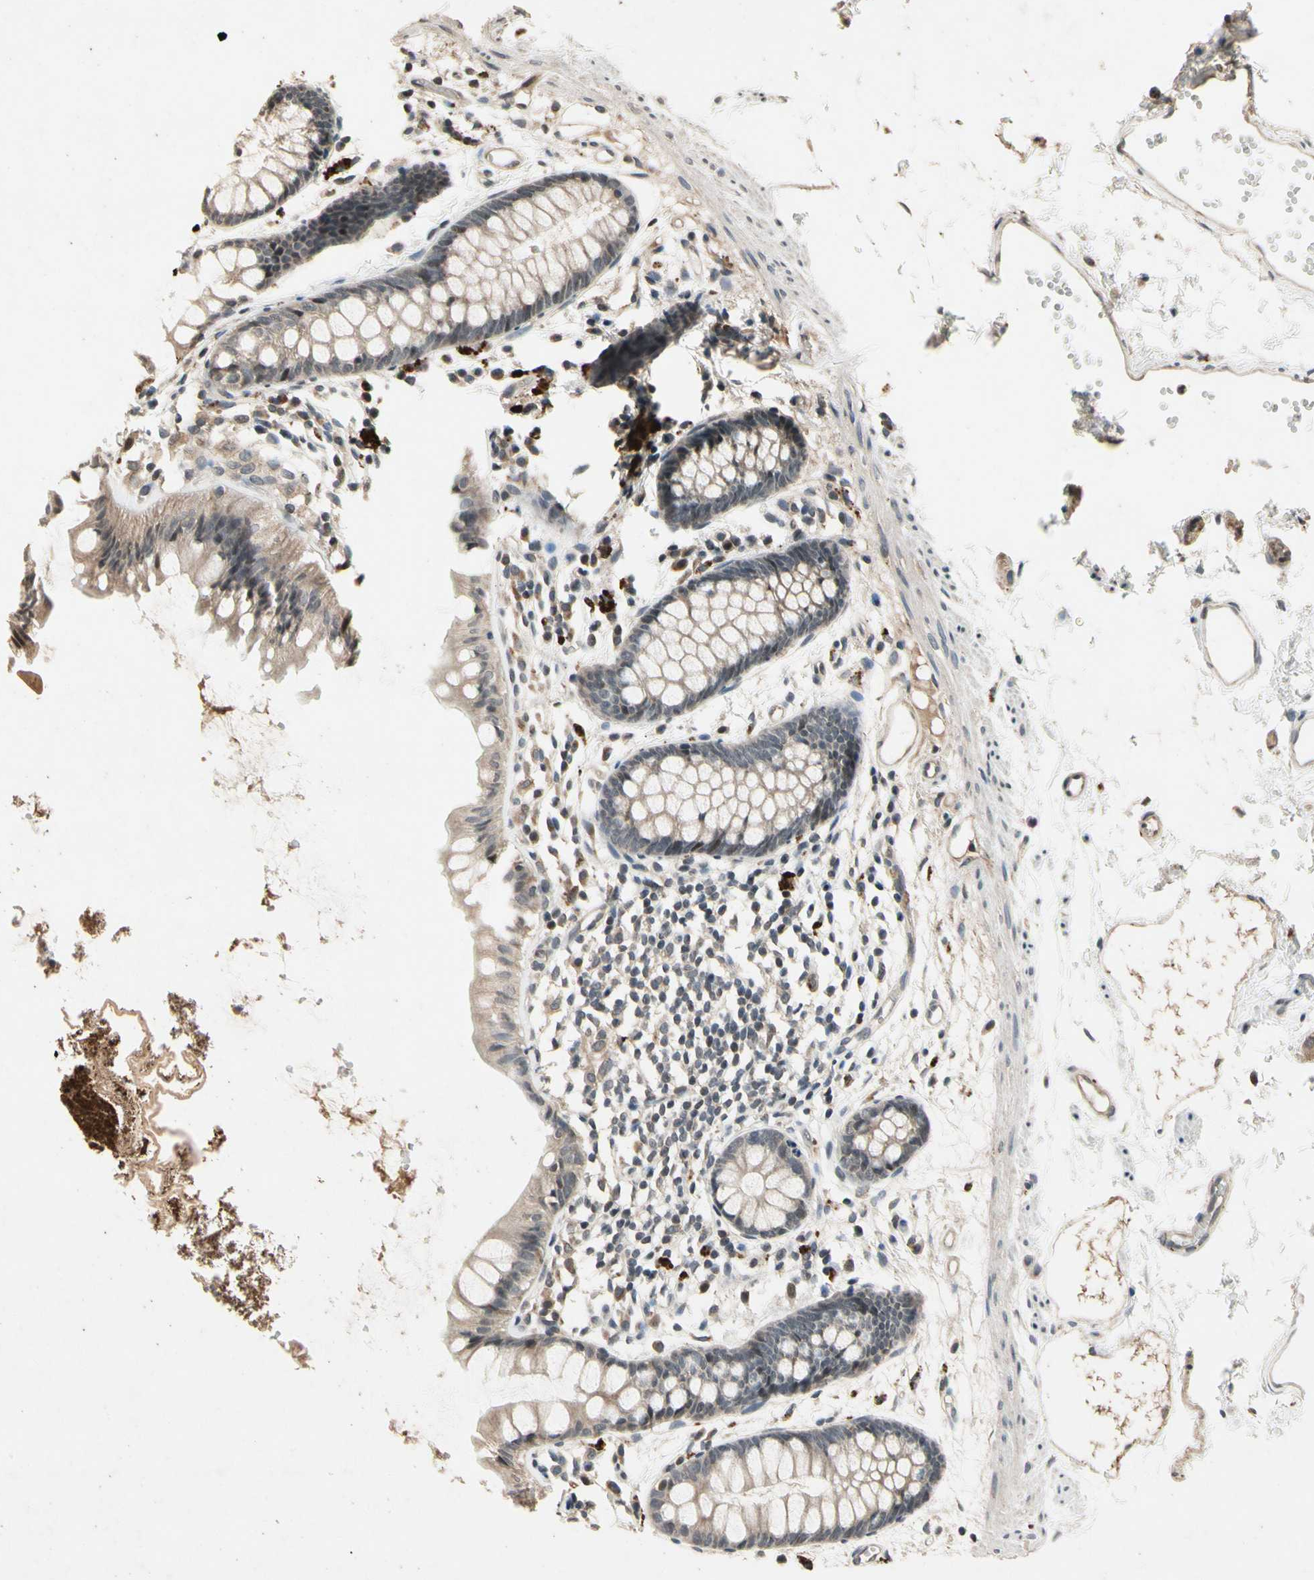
{"staining": {"intensity": "weak", "quantity": ">75%", "location": "cytoplasmic/membranous"}, "tissue": "rectum", "cell_type": "Glandular cells", "image_type": "normal", "snomed": [{"axis": "morphology", "description": "Normal tissue, NOS"}, {"axis": "topography", "description": "Rectum"}], "caption": "Immunohistochemical staining of unremarkable rectum exhibits low levels of weak cytoplasmic/membranous staining in approximately >75% of glandular cells.", "gene": "DPY19L3", "patient": {"sex": "female", "age": 66}}